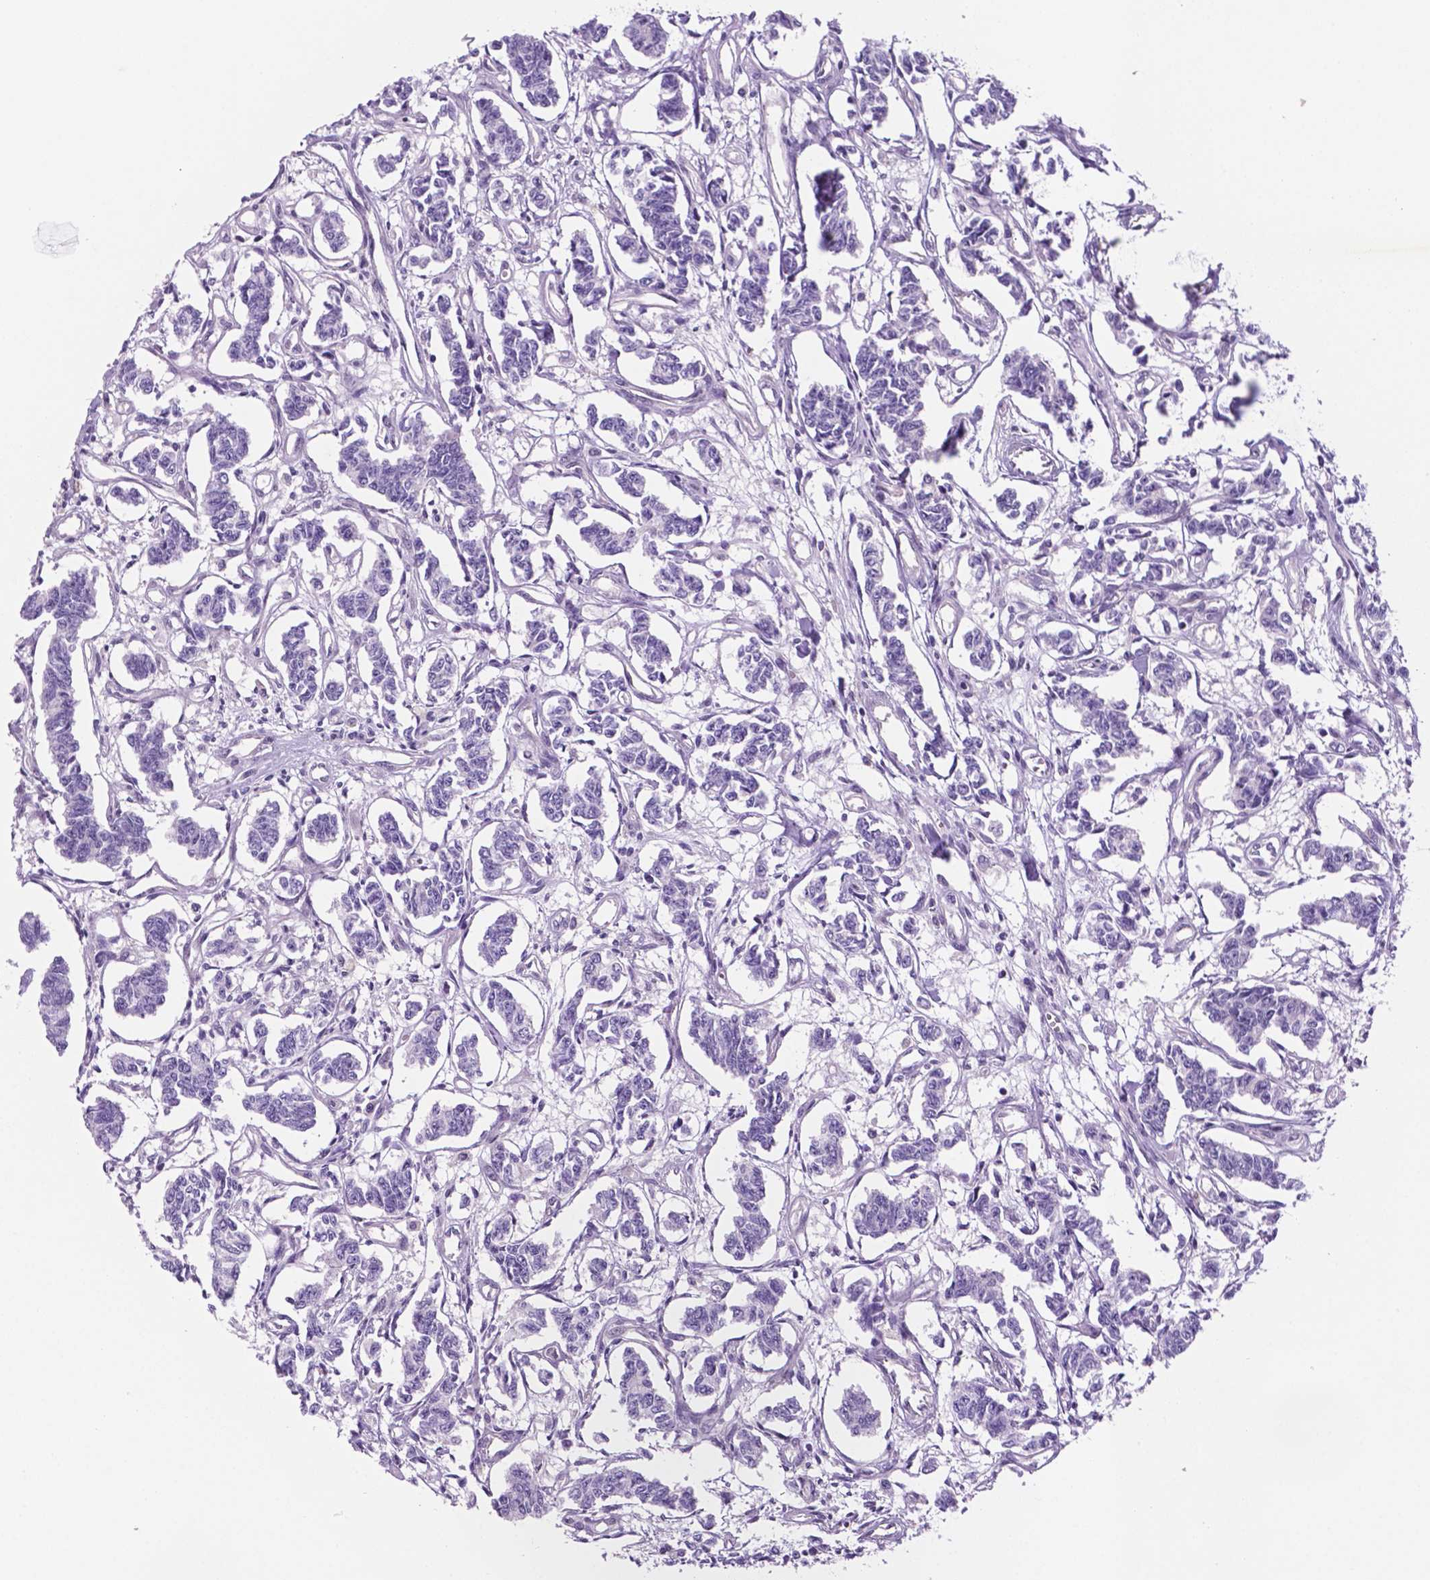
{"staining": {"intensity": "negative", "quantity": "none", "location": "none"}, "tissue": "carcinoid", "cell_type": "Tumor cells", "image_type": "cancer", "snomed": [{"axis": "morphology", "description": "Carcinoid, malignant, NOS"}, {"axis": "topography", "description": "Kidney"}], "caption": "DAB immunohistochemical staining of human carcinoid (malignant) displays no significant staining in tumor cells. (DAB IHC visualized using brightfield microscopy, high magnification).", "gene": "C18orf21", "patient": {"sex": "female", "age": 41}}